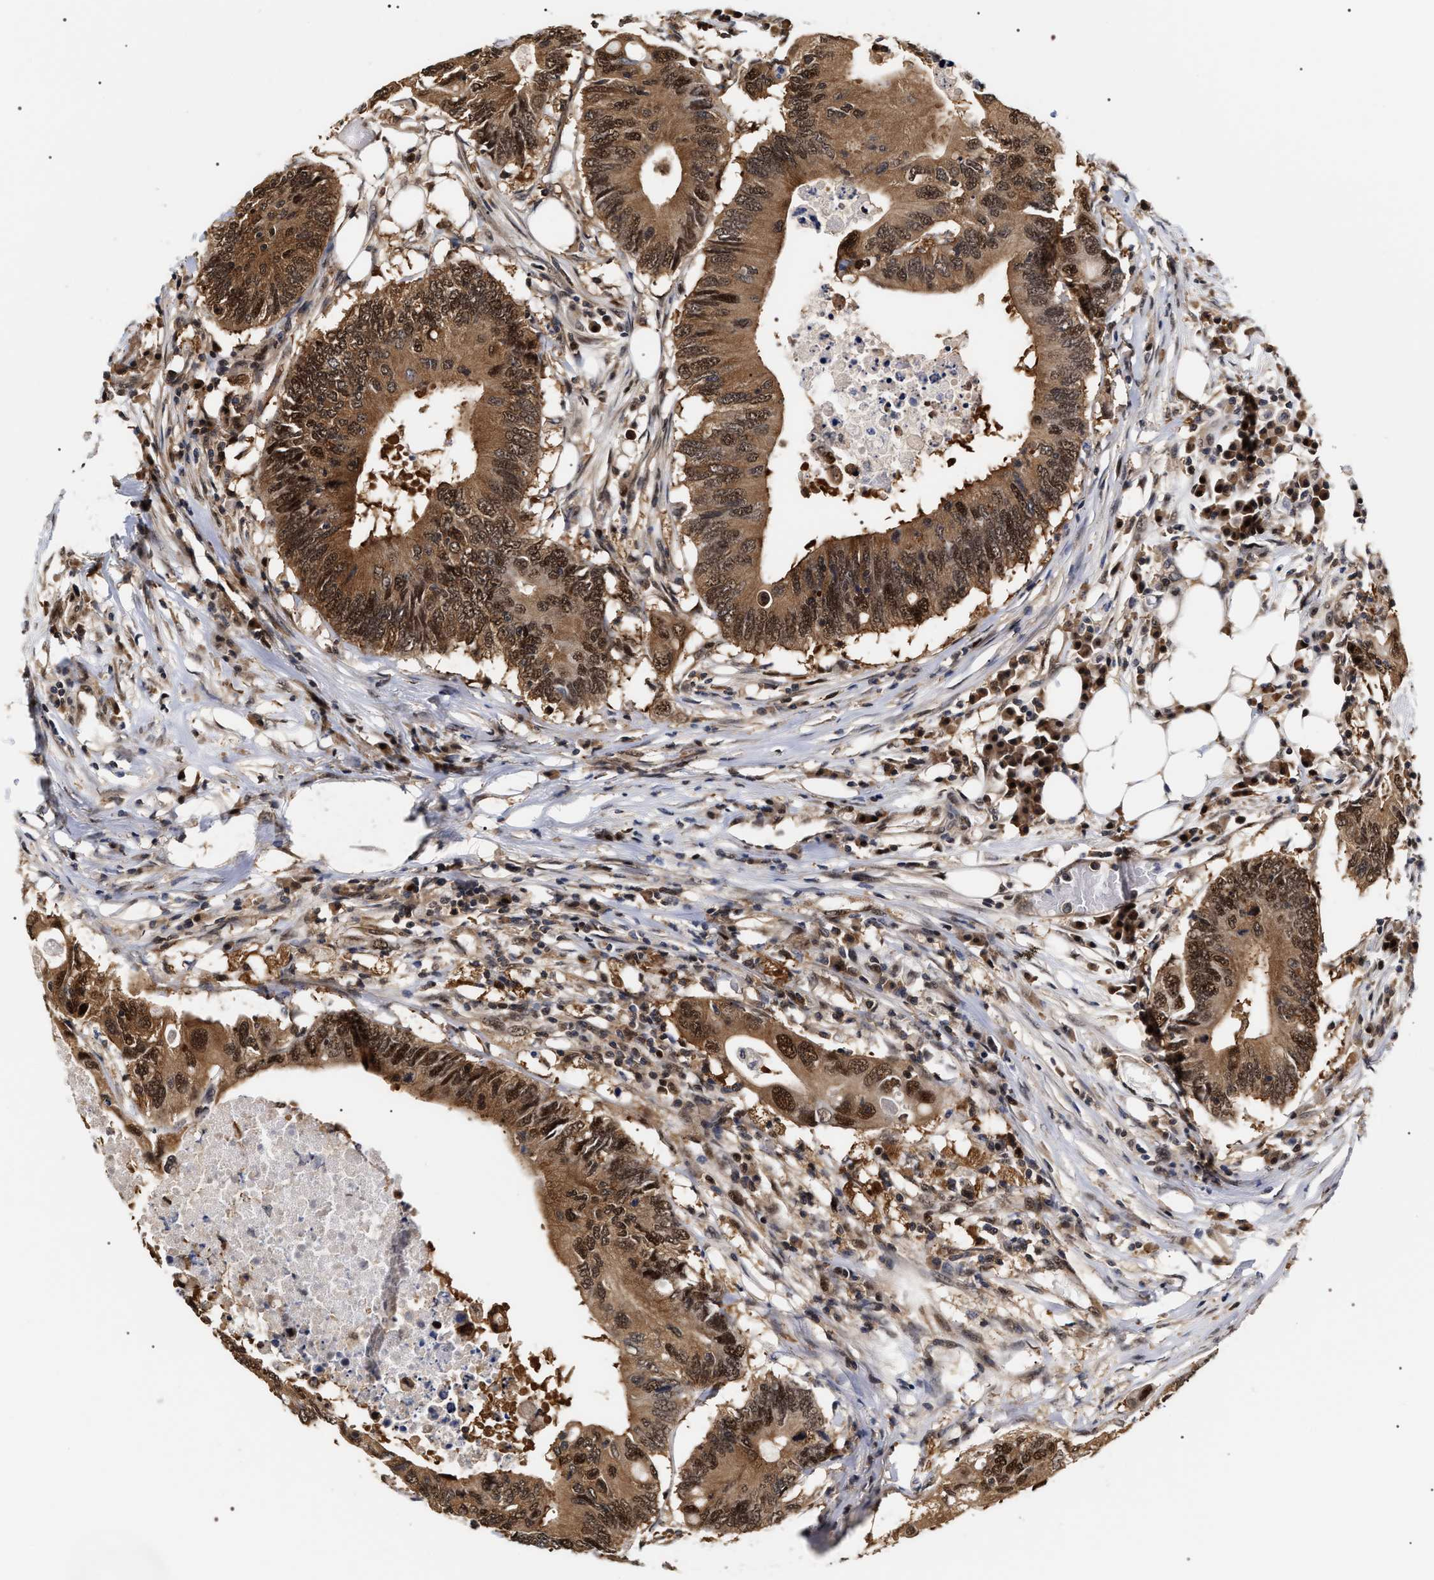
{"staining": {"intensity": "moderate", "quantity": ">75%", "location": "cytoplasmic/membranous,nuclear"}, "tissue": "colorectal cancer", "cell_type": "Tumor cells", "image_type": "cancer", "snomed": [{"axis": "morphology", "description": "Adenocarcinoma, NOS"}, {"axis": "topography", "description": "Colon"}], "caption": "Protein positivity by immunohistochemistry demonstrates moderate cytoplasmic/membranous and nuclear staining in approximately >75% of tumor cells in colorectal cancer. The staining is performed using DAB brown chromogen to label protein expression. The nuclei are counter-stained blue using hematoxylin.", "gene": "BAG6", "patient": {"sex": "male", "age": 71}}